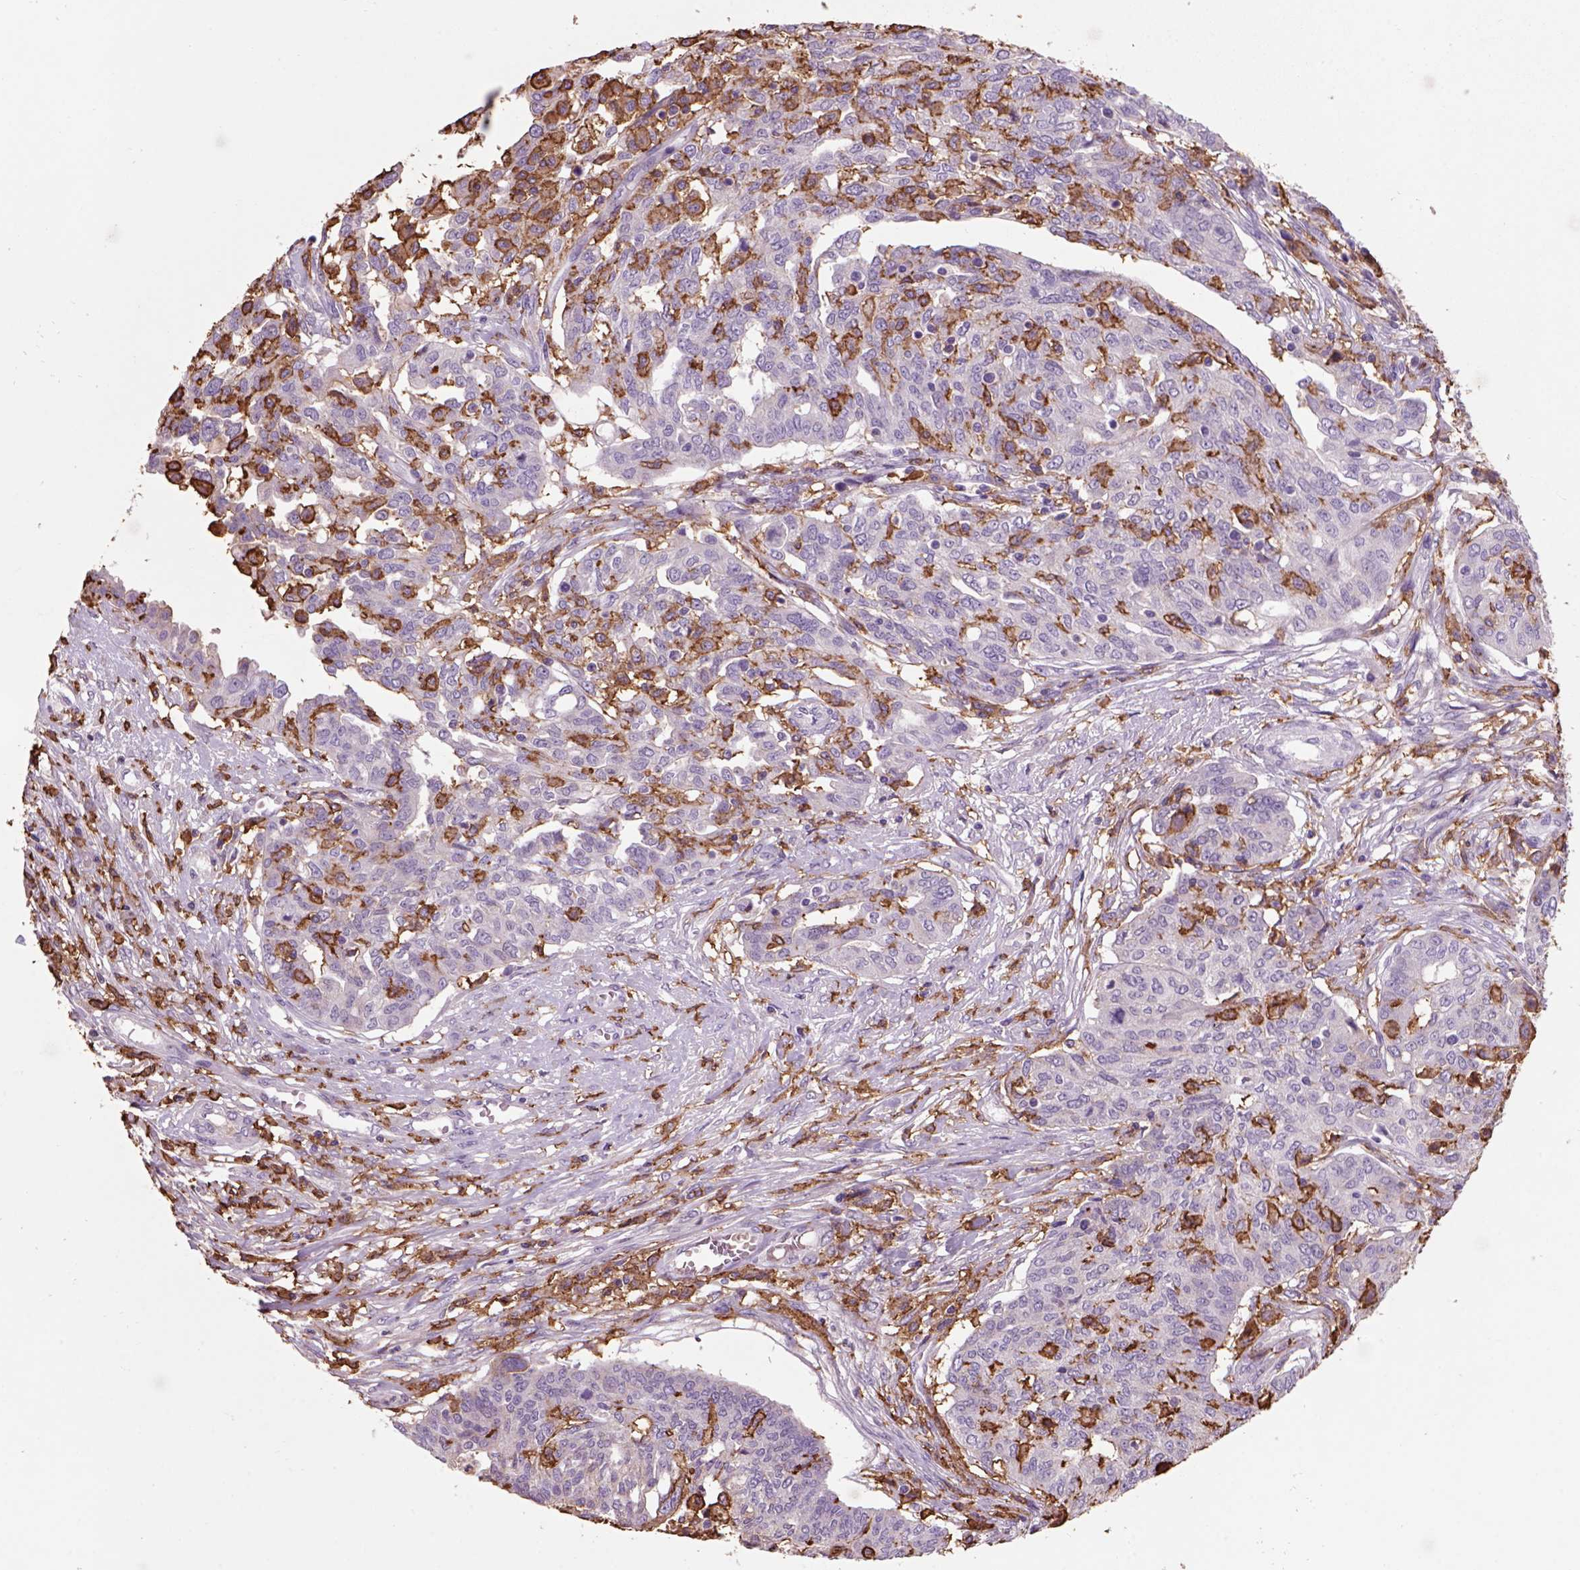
{"staining": {"intensity": "negative", "quantity": "none", "location": "none"}, "tissue": "ovarian cancer", "cell_type": "Tumor cells", "image_type": "cancer", "snomed": [{"axis": "morphology", "description": "Cystadenocarcinoma, serous, NOS"}, {"axis": "topography", "description": "Ovary"}], "caption": "Tumor cells show no significant protein positivity in ovarian cancer (serous cystadenocarcinoma).", "gene": "CD14", "patient": {"sex": "female", "age": 67}}